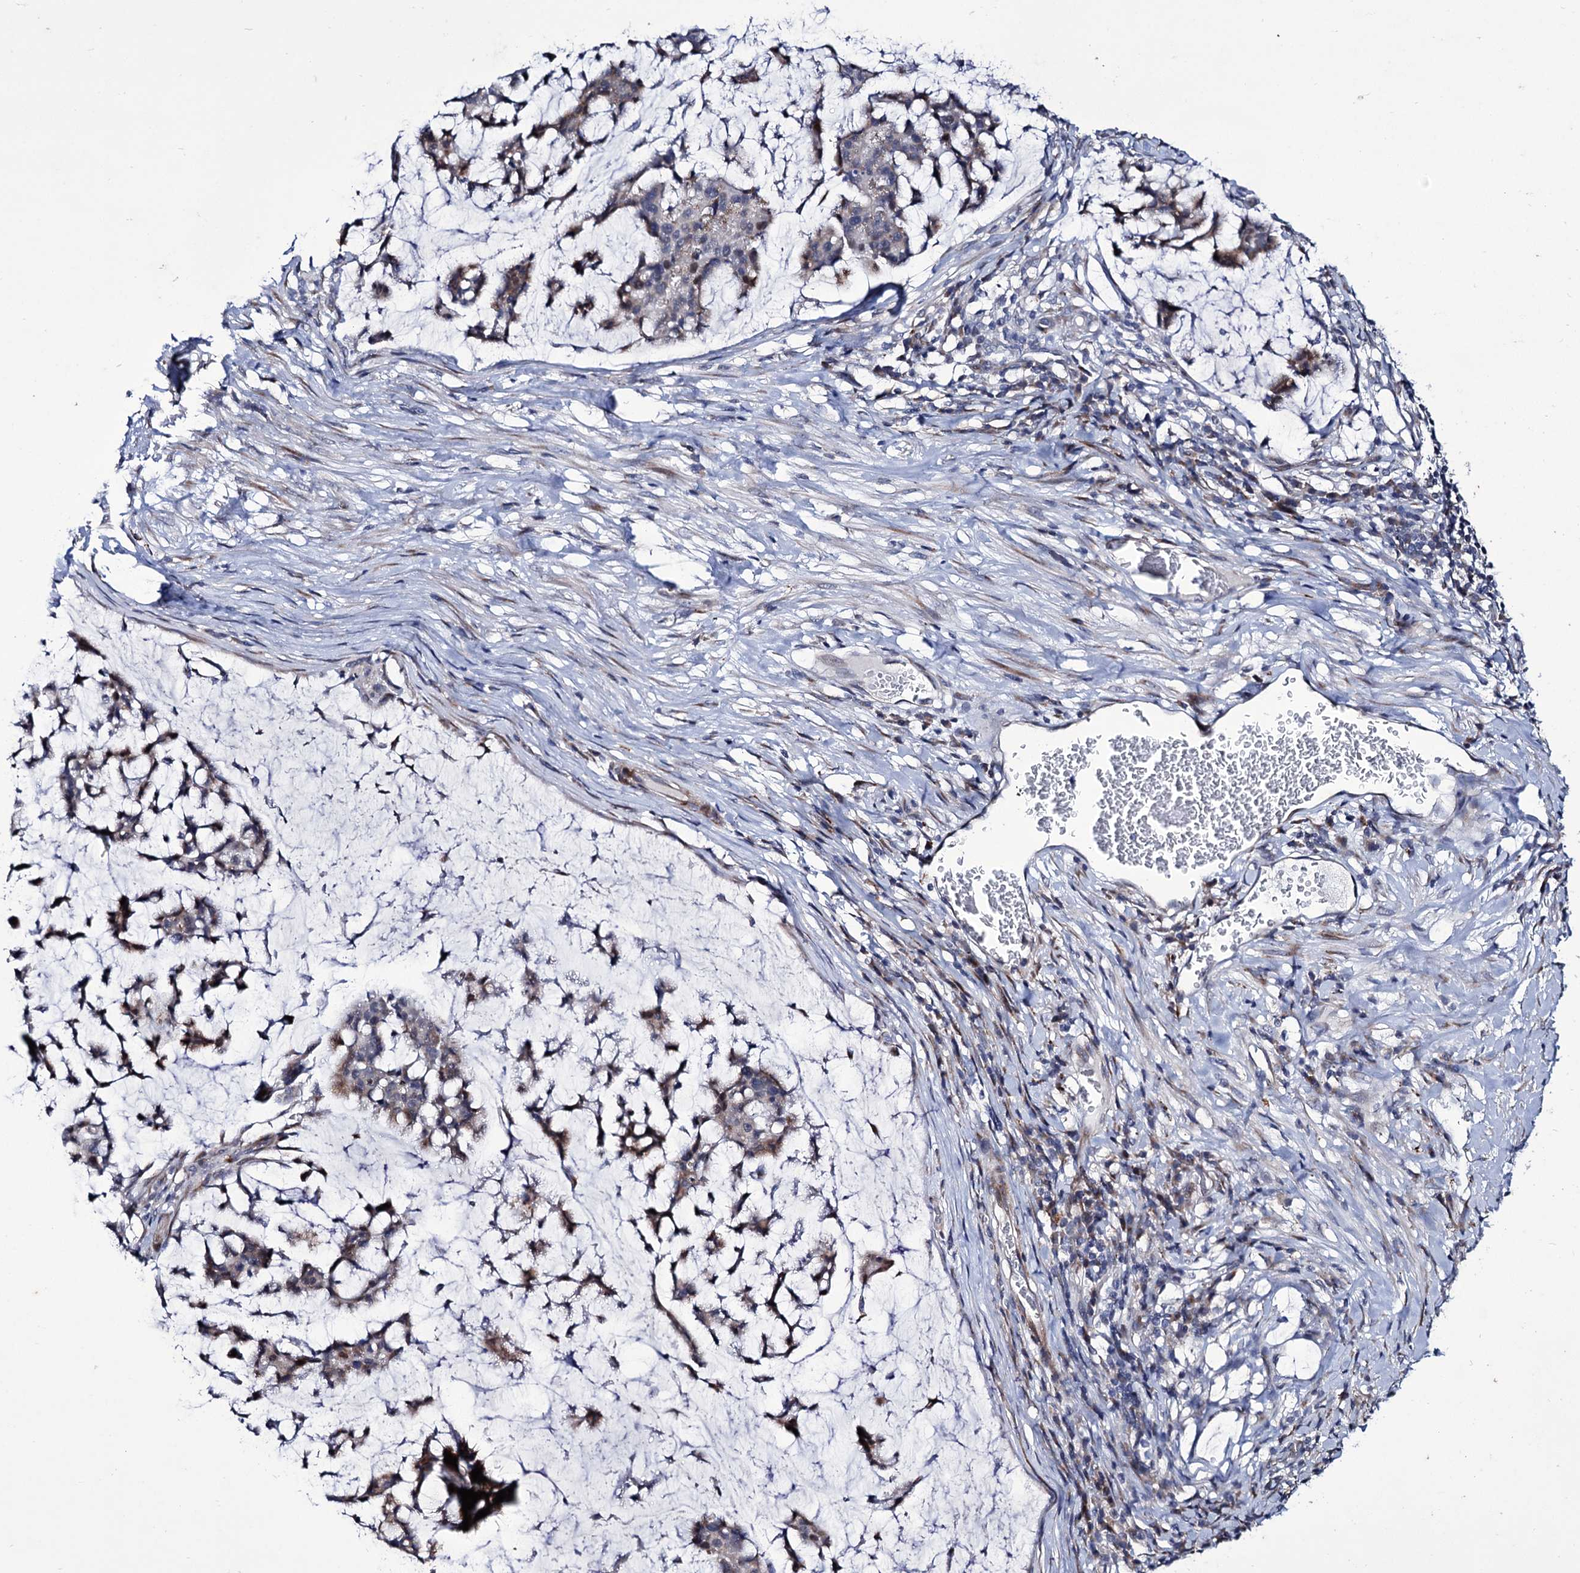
{"staining": {"intensity": "weak", "quantity": "25%-75%", "location": "cytoplasmic/membranous"}, "tissue": "stomach cancer", "cell_type": "Tumor cells", "image_type": "cancer", "snomed": [{"axis": "morphology", "description": "Adenocarcinoma, NOS"}, {"axis": "topography", "description": "Stomach, lower"}], "caption": "IHC of human stomach cancer (adenocarcinoma) shows low levels of weak cytoplasmic/membranous staining in approximately 25%-75% of tumor cells.", "gene": "TUBGCP5", "patient": {"sex": "male", "age": 67}}